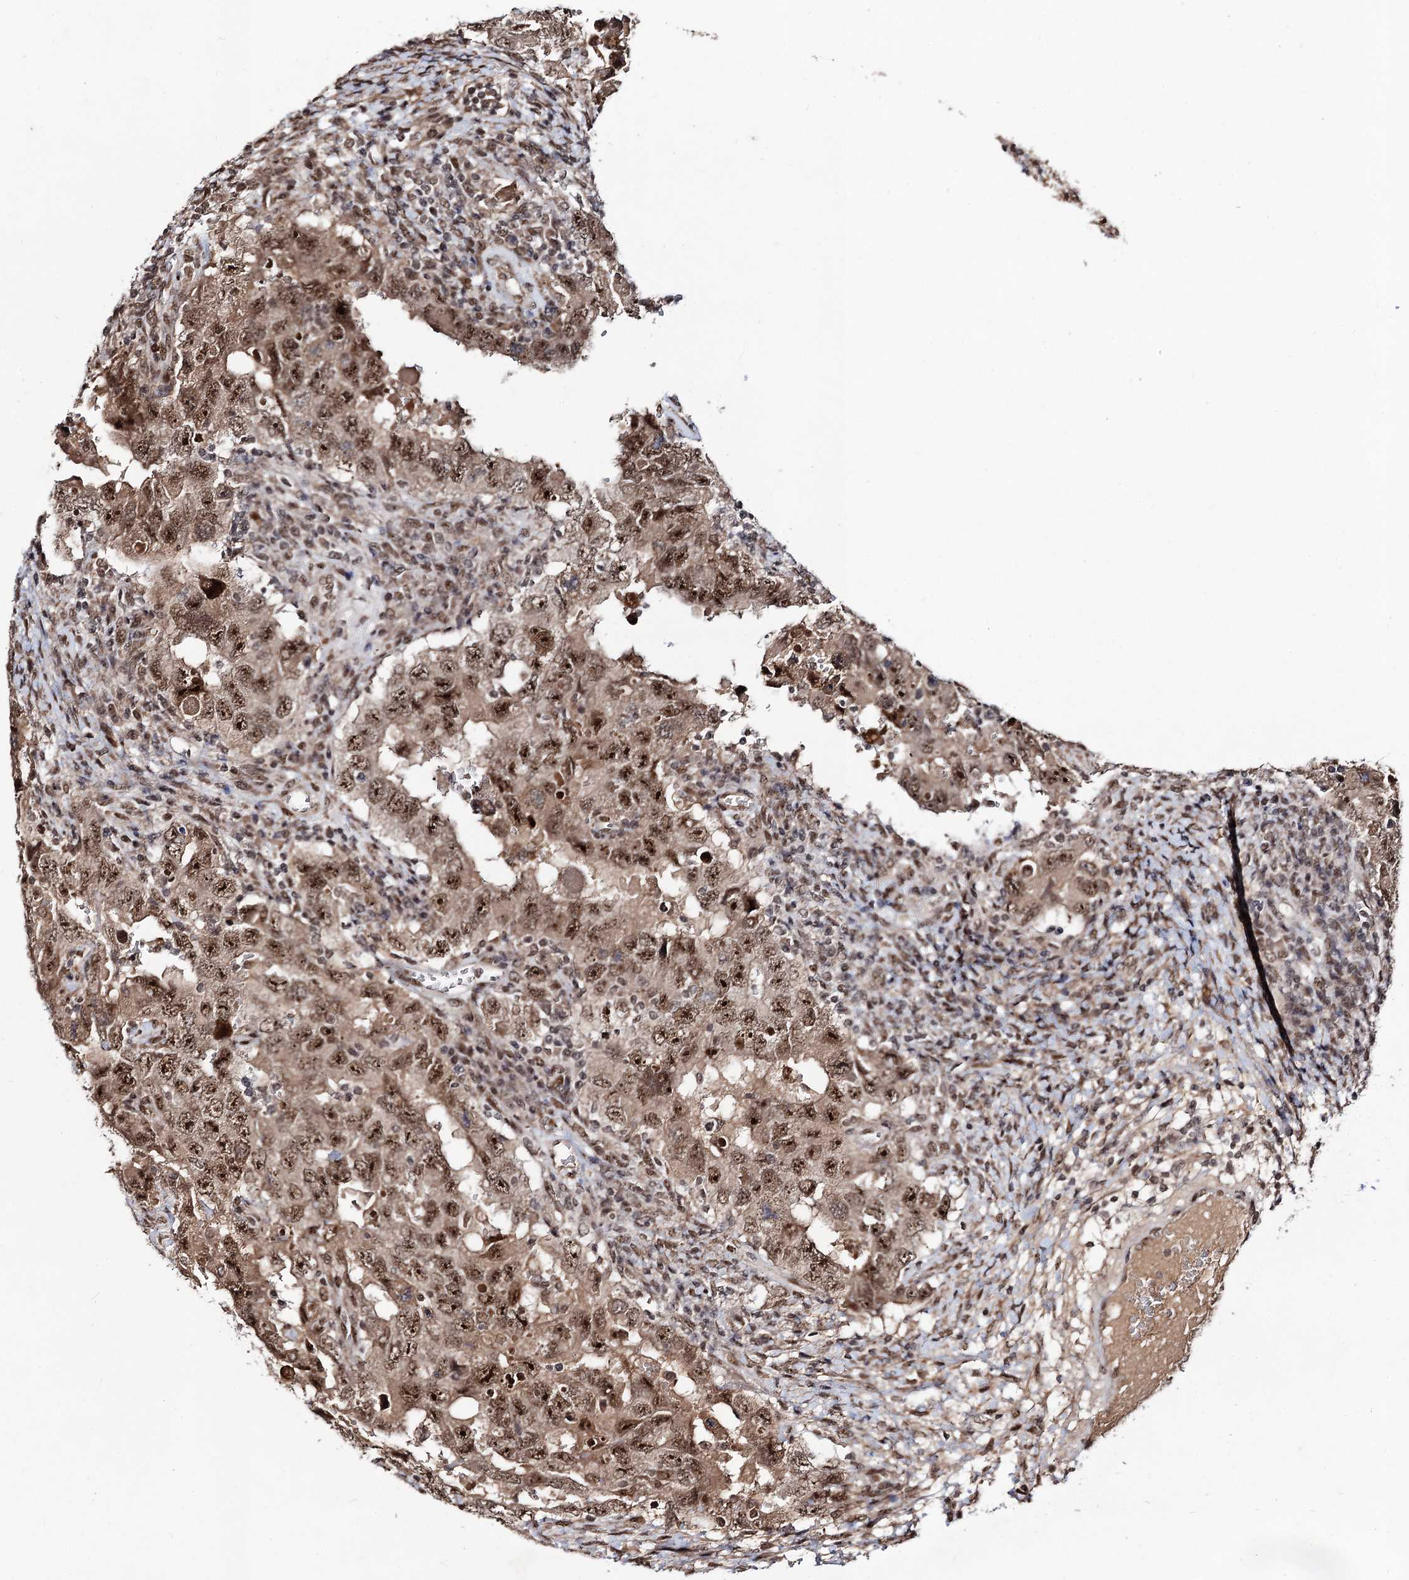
{"staining": {"intensity": "moderate", "quantity": ">75%", "location": "cytoplasmic/membranous,nuclear"}, "tissue": "testis cancer", "cell_type": "Tumor cells", "image_type": "cancer", "snomed": [{"axis": "morphology", "description": "Carcinoma, Embryonal, NOS"}, {"axis": "topography", "description": "Testis"}], "caption": "Moderate cytoplasmic/membranous and nuclear expression for a protein is identified in about >75% of tumor cells of embryonal carcinoma (testis) using immunohistochemistry (IHC).", "gene": "SFSWAP", "patient": {"sex": "male", "age": 26}}